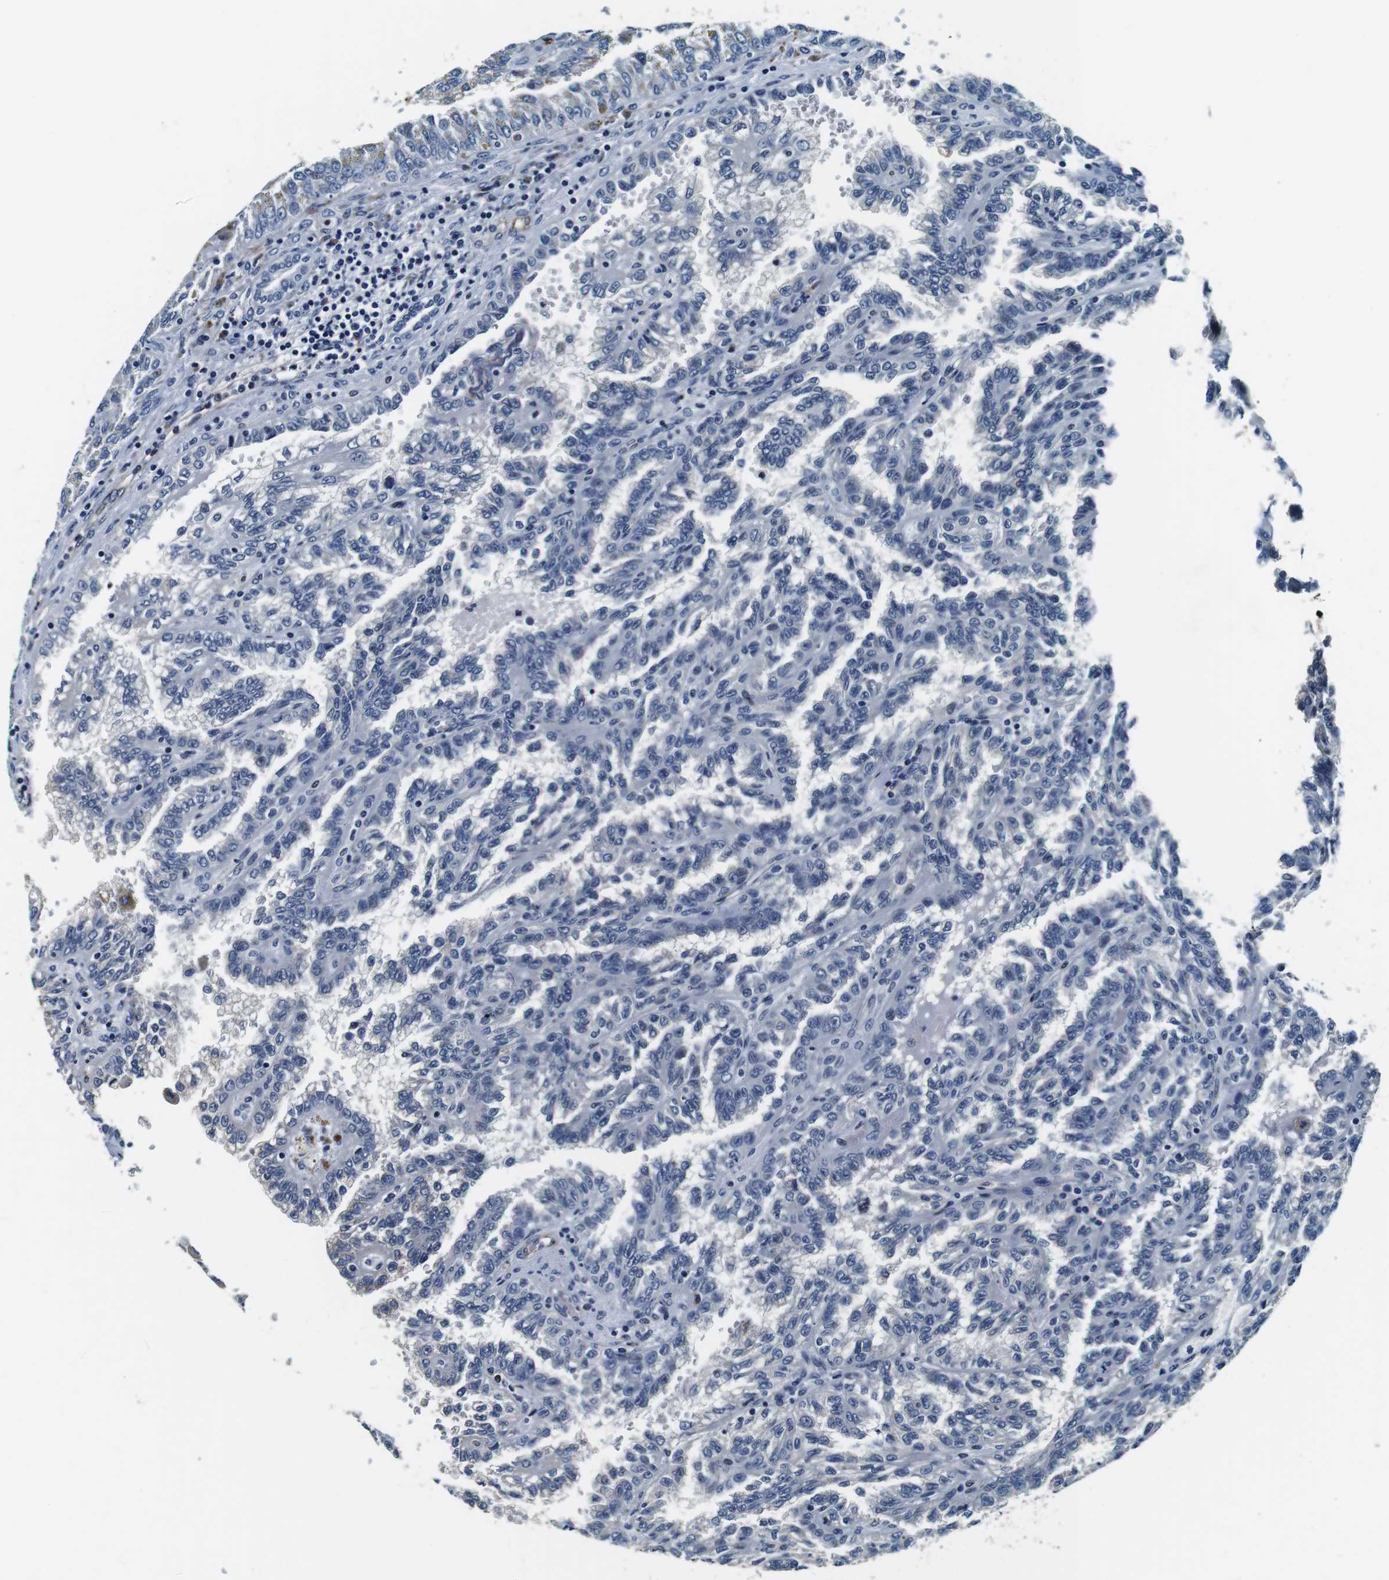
{"staining": {"intensity": "negative", "quantity": "none", "location": "none"}, "tissue": "renal cancer", "cell_type": "Tumor cells", "image_type": "cancer", "snomed": [{"axis": "morphology", "description": "Inflammation, NOS"}, {"axis": "morphology", "description": "Adenocarcinoma, NOS"}, {"axis": "topography", "description": "Kidney"}], "caption": "This is an immunohistochemistry (IHC) micrograph of renal adenocarcinoma. There is no staining in tumor cells.", "gene": "GJE1", "patient": {"sex": "male", "age": 68}}